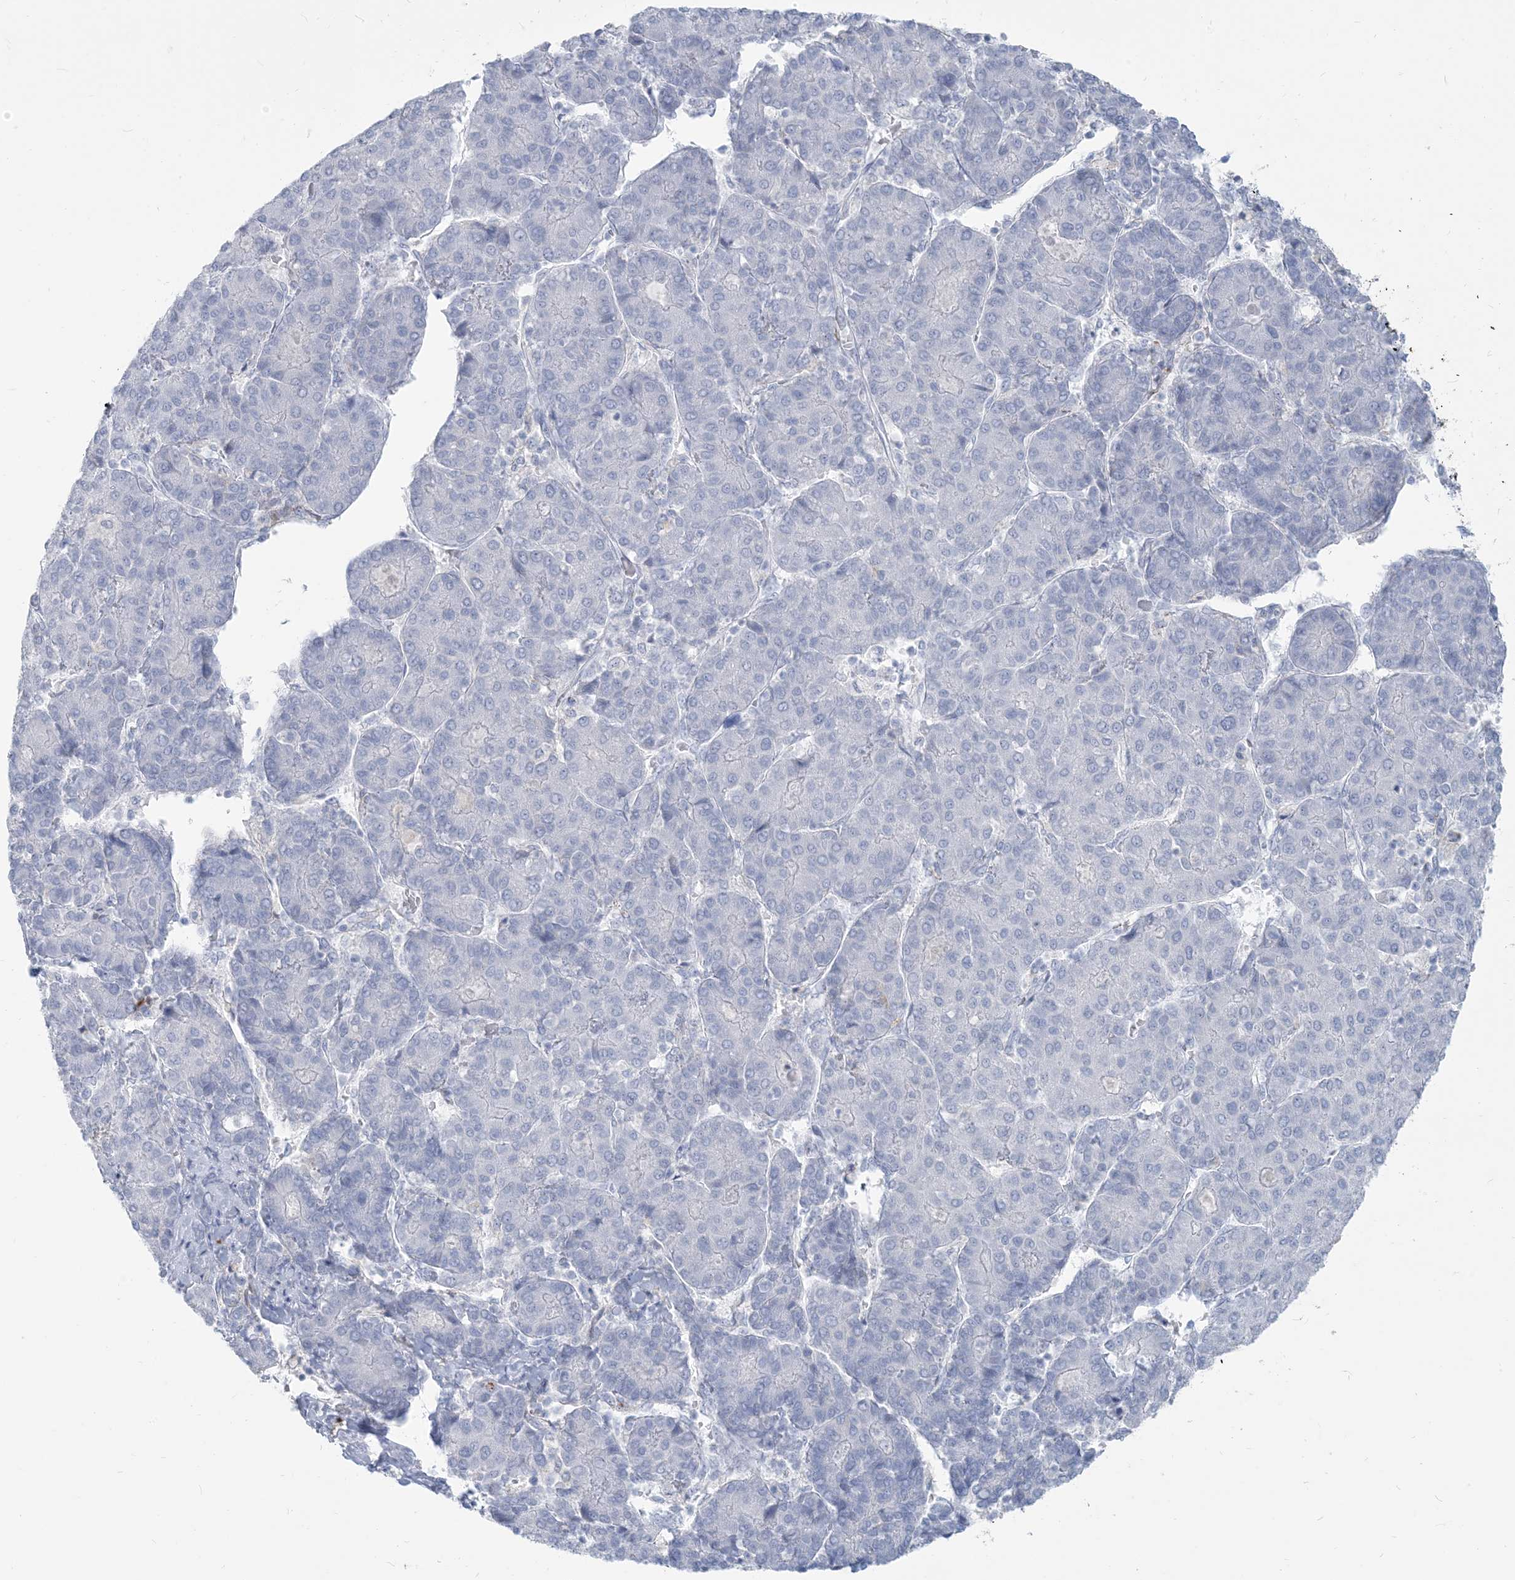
{"staining": {"intensity": "negative", "quantity": "none", "location": "none"}, "tissue": "liver cancer", "cell_type": "Tumor cells", "image_type": "cancer", "snomed": [{"axis": "morphology", "description": "Carcinoma, Hepatocellular, NOS"}, {"axis": "topography", "description": "Liver"}], "caption": "Immunohistochemical staining of human liver cancer (hepatocellular carcinoma) demonstrates no significant positivity in tumor cells.", "gene": "HLA-DRB1", "patient": {"sex": "male", "age": 65}}